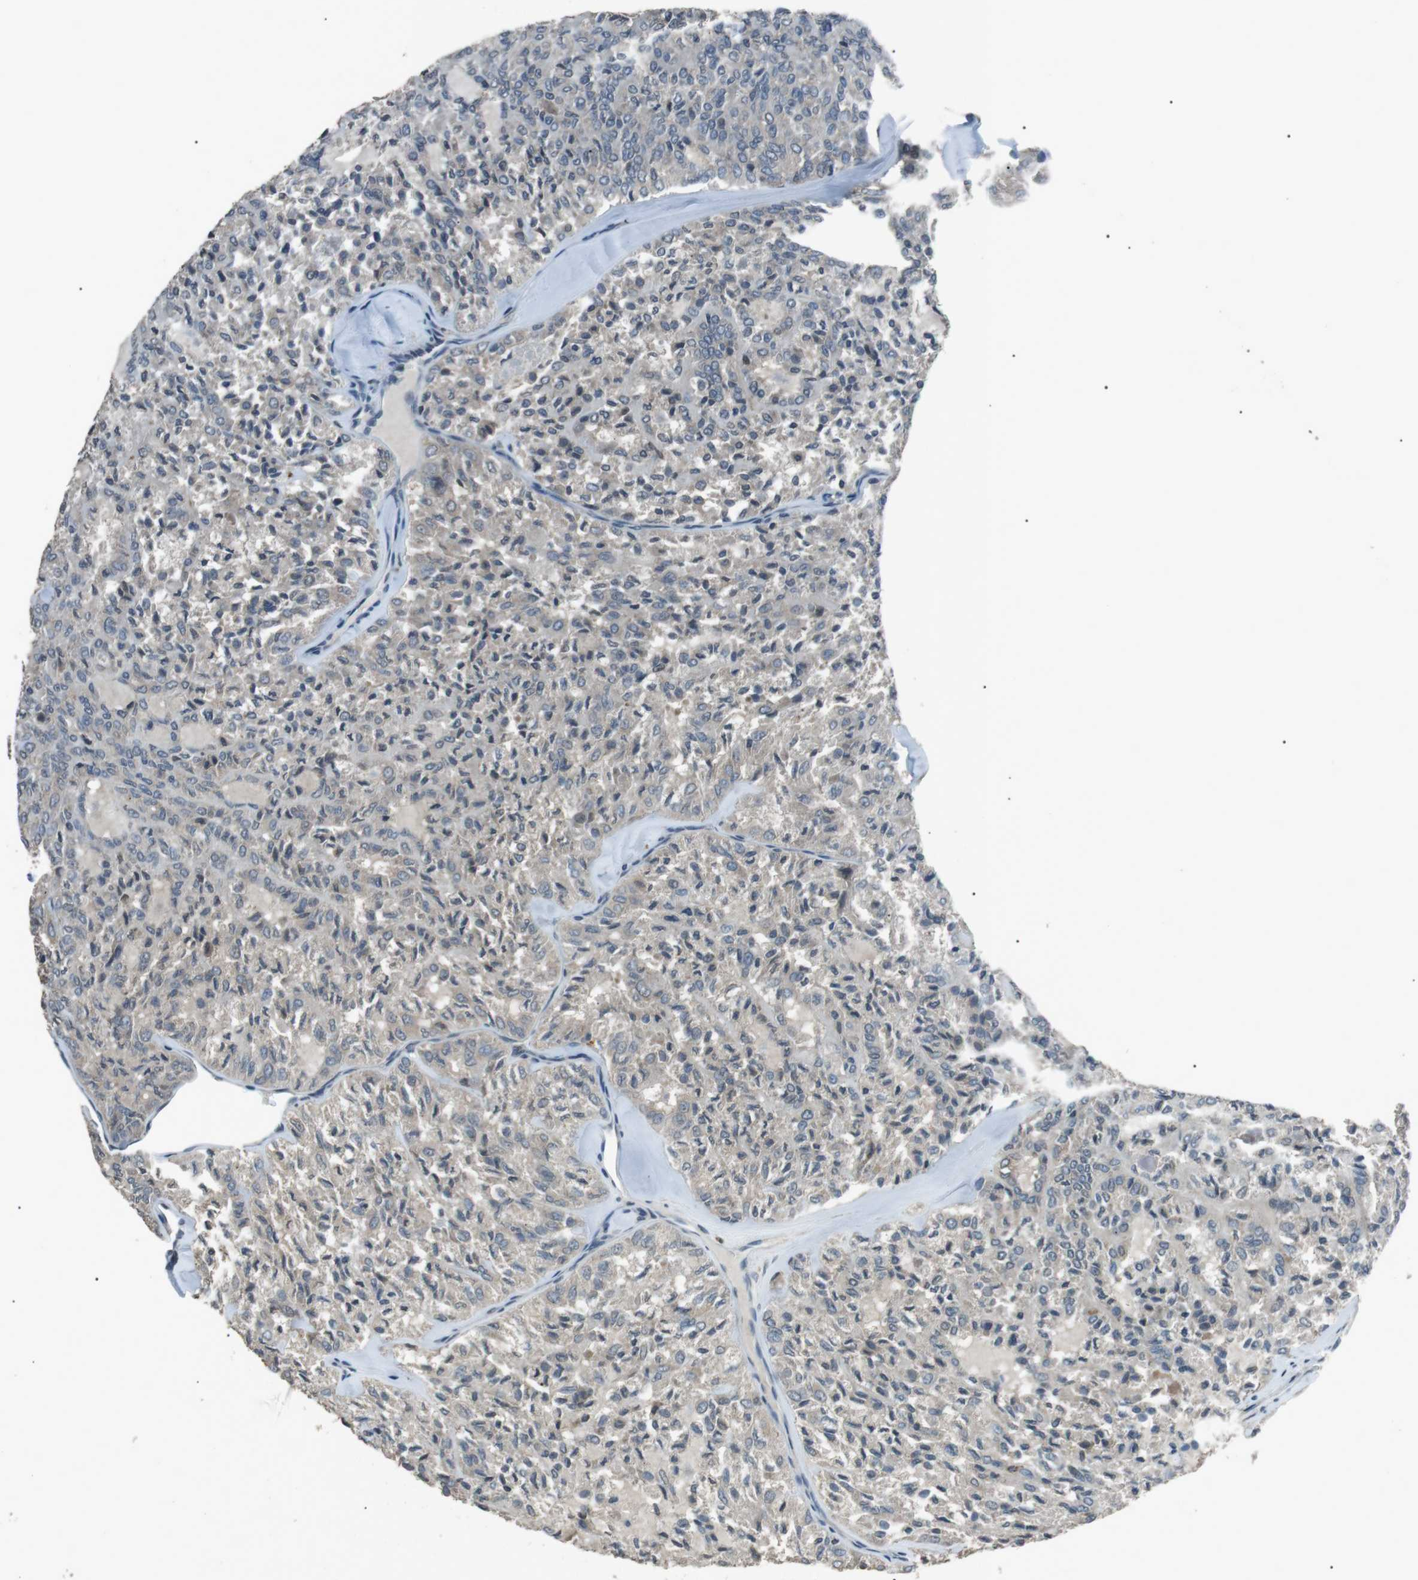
{"staining": {"intensity": "weak", "quantity": "<25%", "location": "cytoplasmic/membranous"}, "tissue": "thyroid cancer", "cell_type": "Tumor cells", "image_type": "cancer", "snomed": [{"axis": "morphology", "description": "Follicular adenoma carcinoma, NOS"}, {"axis": "topography", "description": "Thyroid gland"}], "caption": "IHC of thyroid cancer shows no expression in tumor cells.", "gene": "NEK7", "patient": {"sex": "male", "age": 75}}